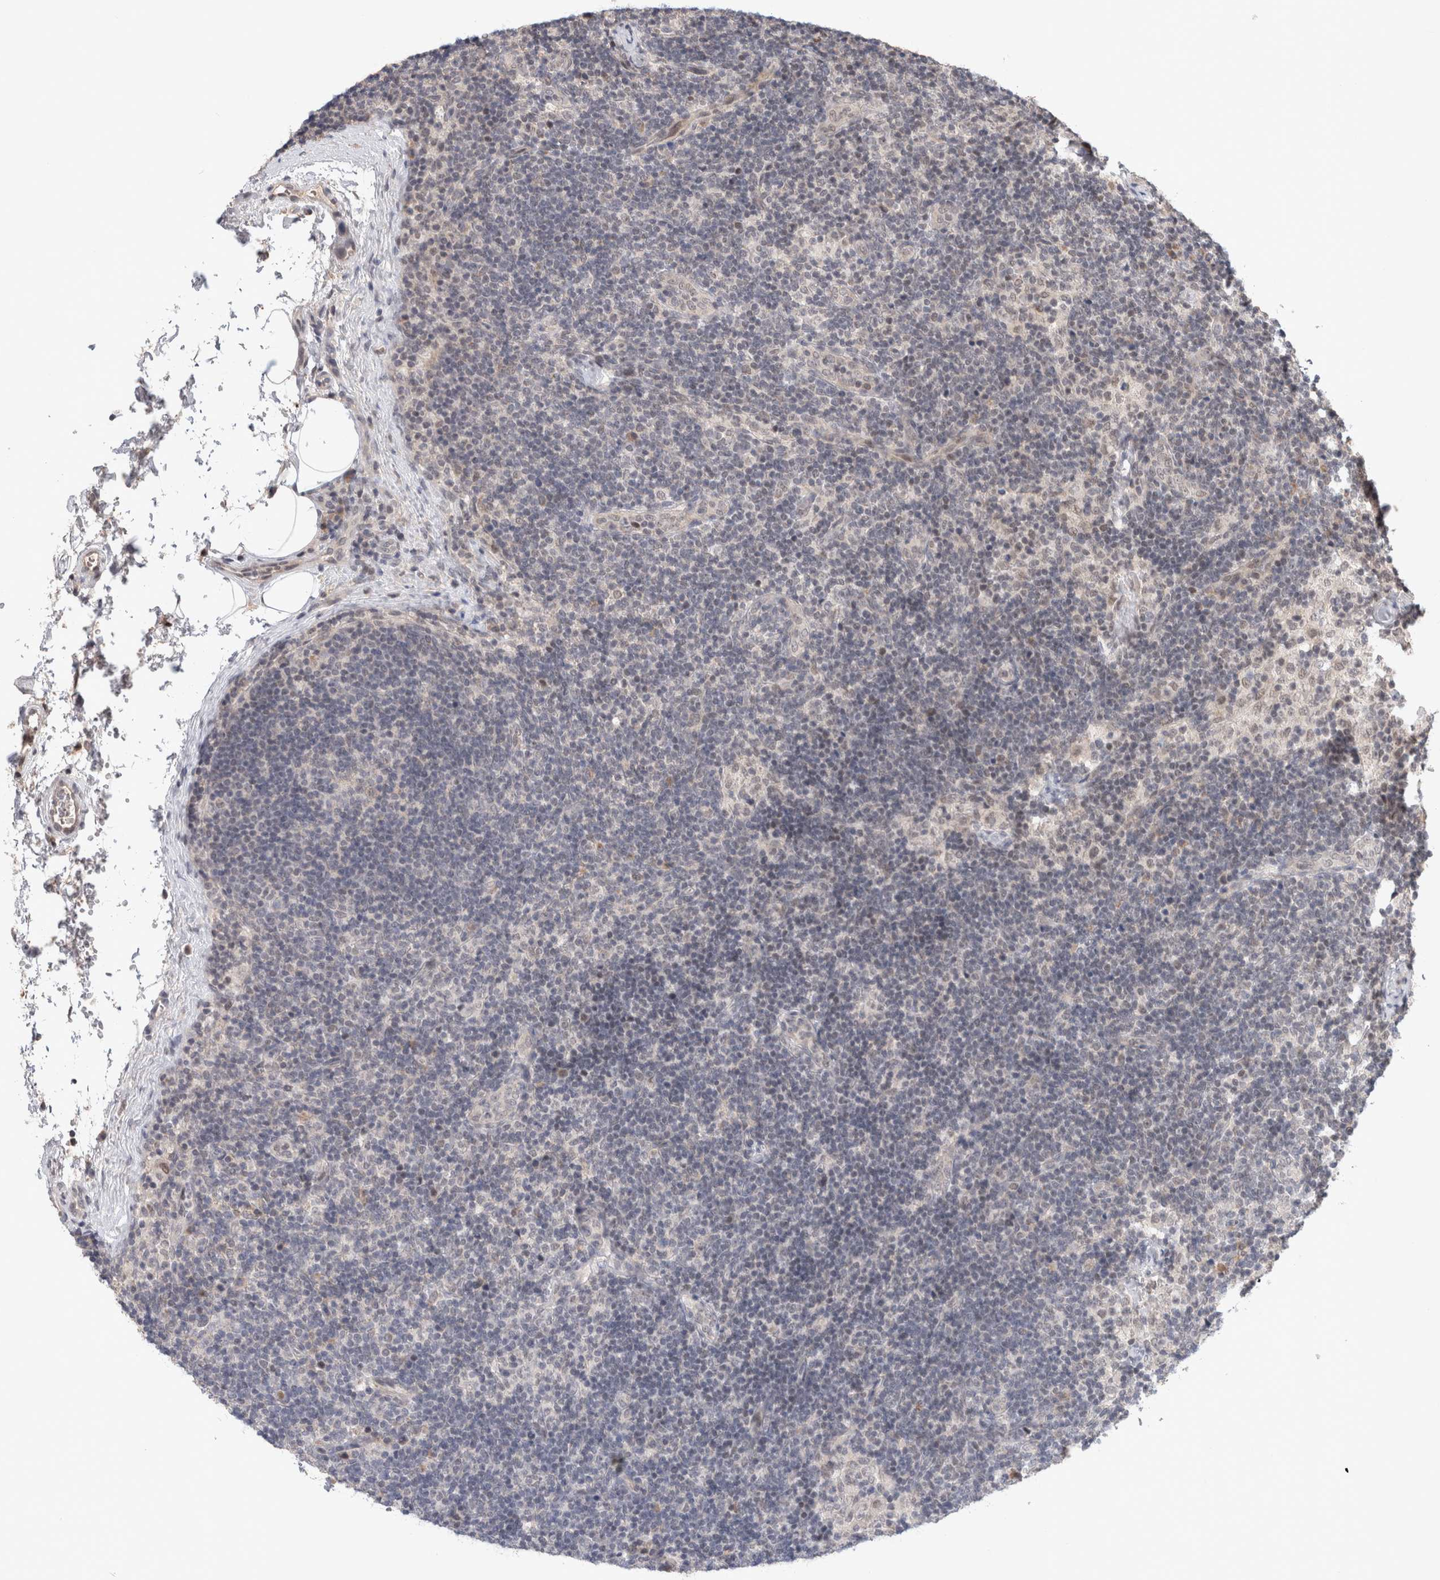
{"staining": {"intensity": "negative", "quantity": "none", "location": "none"}, "tissue": "lymph node", "cell_type": "Germinal center cells", "image_type": "normal", "snomed": [{"axis": "morphology", "description": "Normal tissue, NOS"}, {"axis": "topography", "description": "Lymph node"}], "caption": "High power microscopy photomicrograph of an immunohistochemistry (IHC) micrograph of normal lymph node, revealing no significant staining in germinal center cells. (DAB (3,3'-diaminobenzidine) immunohistochemistry with hematoxylin counter stain).", "gene": "SYDE2", "patient": {"sex": "female", "age": 22}}